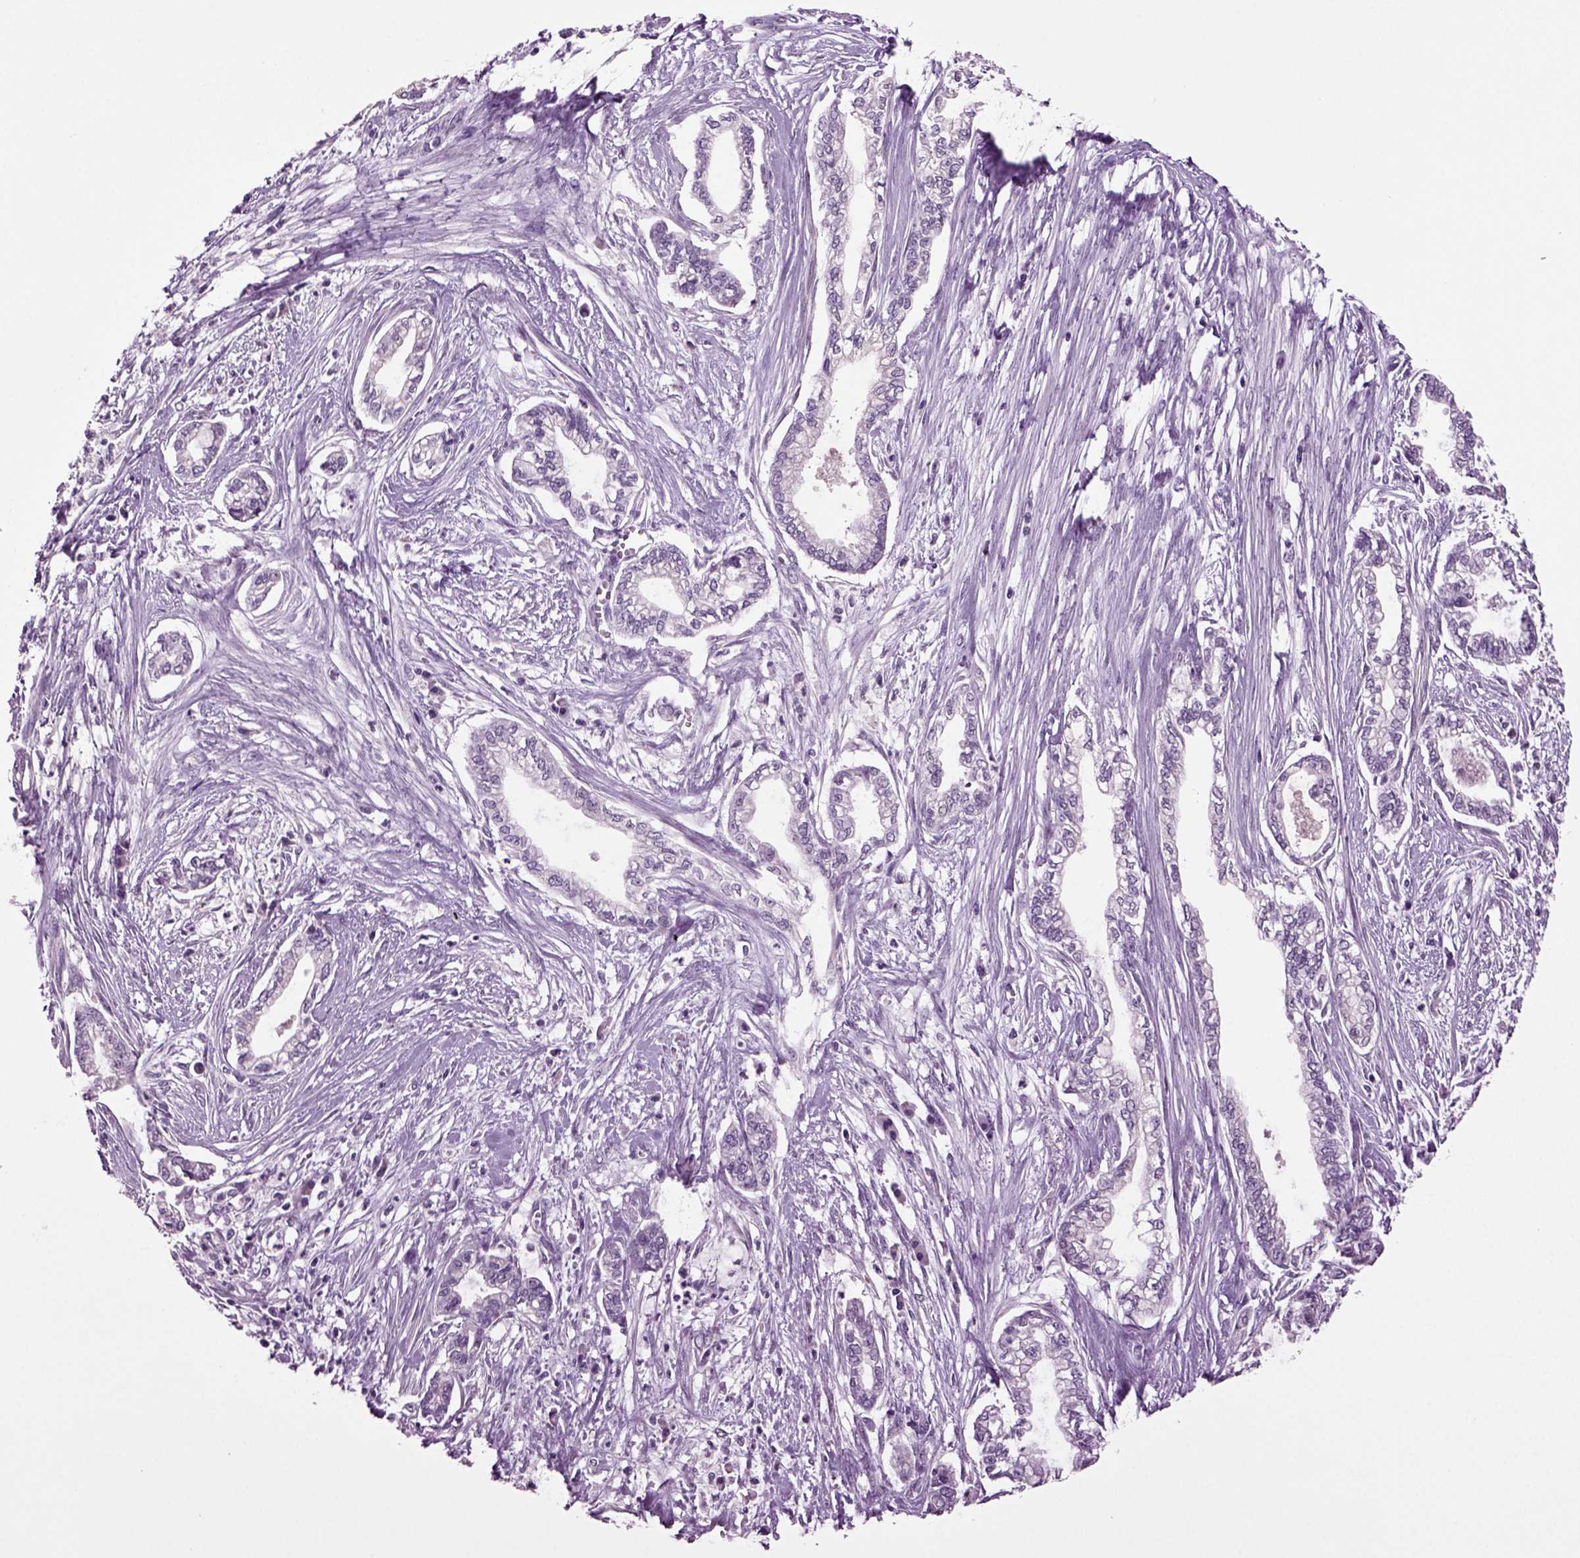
{"staining": {"intensity": "negative", "quantity": "none", "location": "none"}, "tissue": "cervical cancer", "cell_type": "Tumor cells", "image_type": "cancer", "snomed": [{"axis": "morphology", "description": "Adenocarcinoma, NOS"}, {"axis": "topography", "description": "Cervix"}], "caption": "DAB immunohistochemical staining of cervical cancer (adenocarcinoma) shows no significant expression in tumor cells. The staining was performed using DAB (3,3'-diaminobenzidine) to visualize the protein expression in brown, while the nuclei were stained in blue with hematoxylin (Magnification: 20x).", "gene": "SLC17A6", "patient": {"sex": "female", "age": 62}}